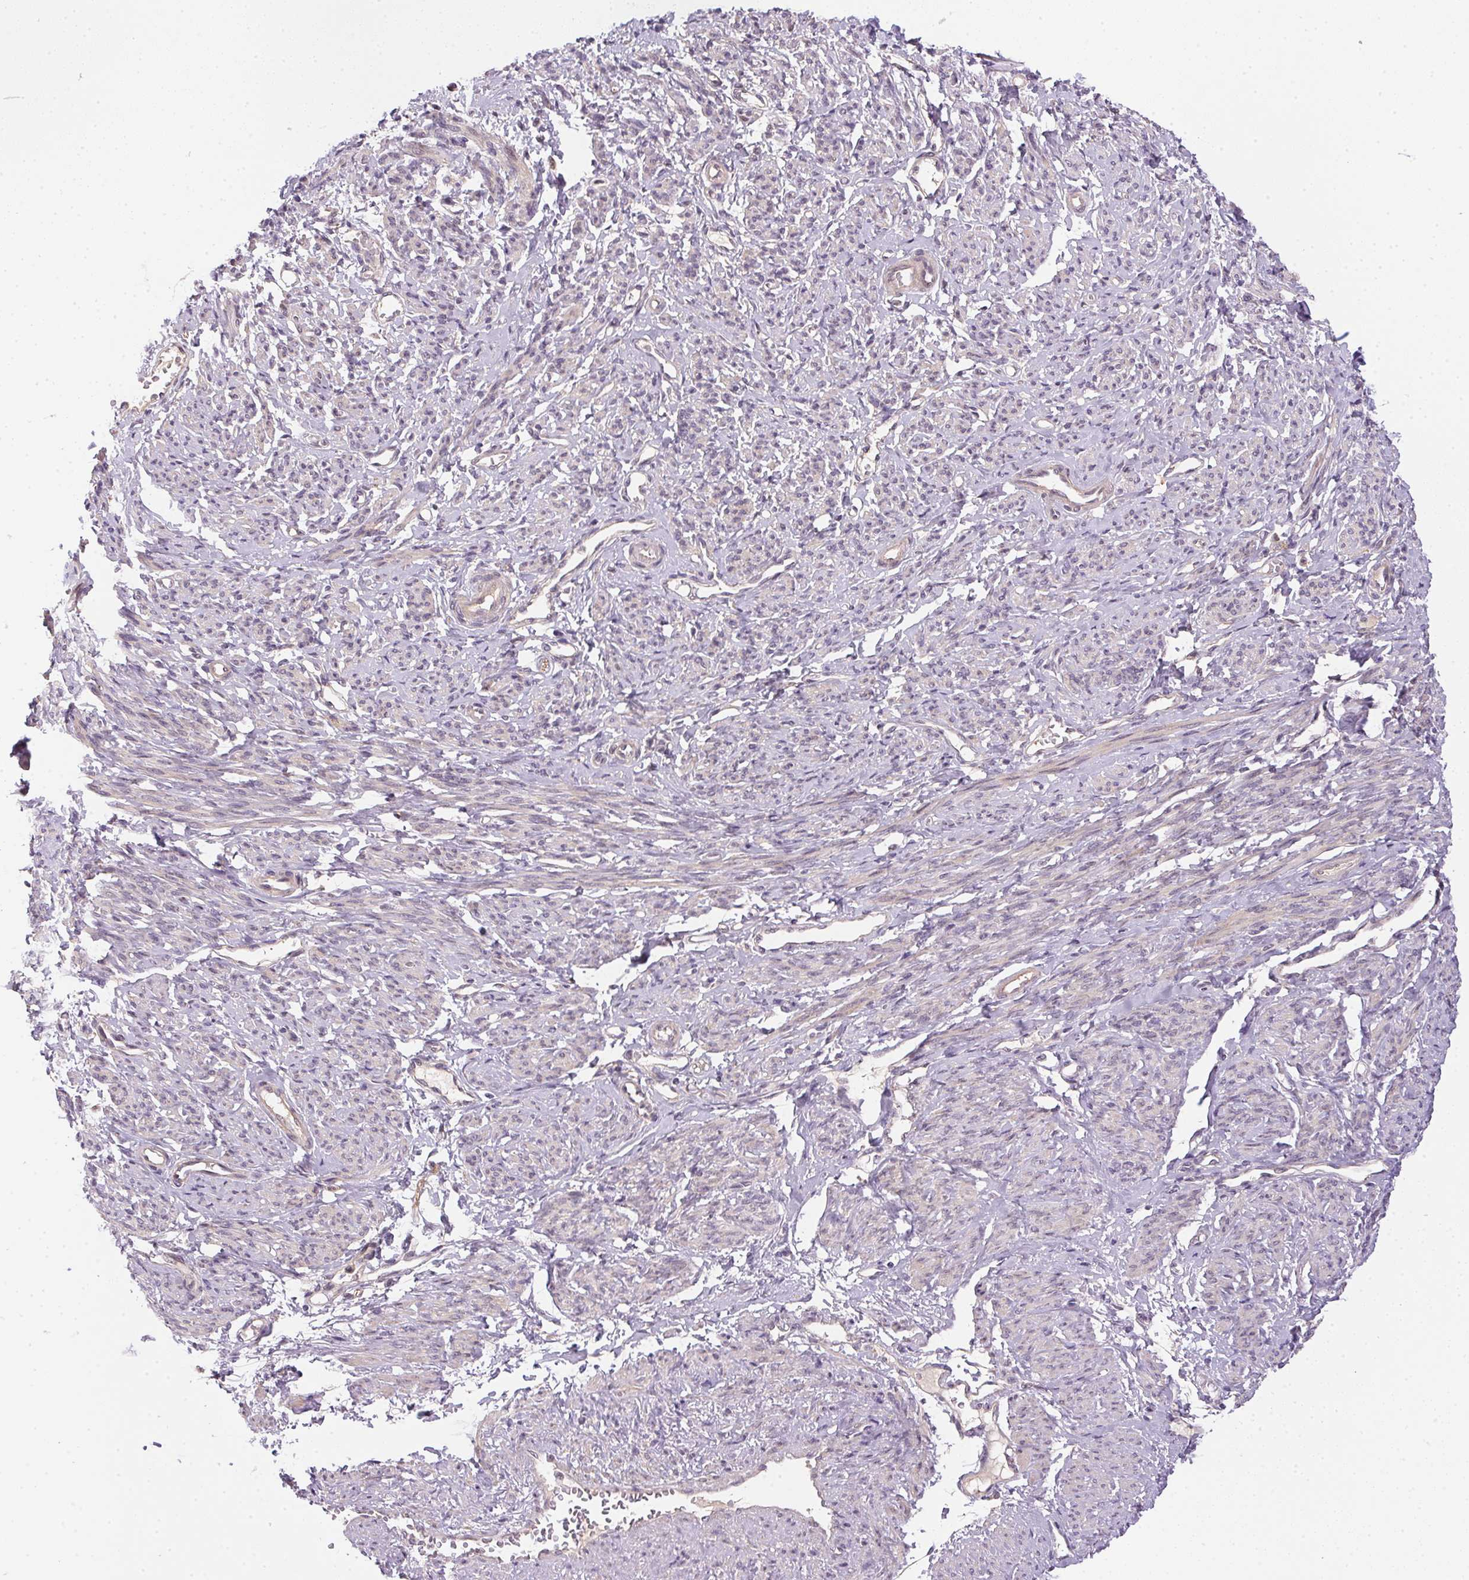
{"staining": {"intensity": "weak", "quantity": "25%-75%", "location": "cytoplasmic/membranous,nuclear"}, "tissue": "smooth muscle", "cell_type": "Smooth muscle cells", "image_type": "normal", "snomed": [{"axis": "morphology", "description": "Normal tissue, NOS"}, {"axis": "topography", "description": "Smooth muscle"}], "caption": "Protein expression analysis of normal smooth muscle exhibits weak cytoplasmic/membranous,nuclear expression in about 25%-75% of smooth muscle cells. The protein is stained brown, and the nuclei are stained in blue (DAB (3,3'-diaminobenzidine) IHC with brightfield microscopy, high magnification).", "gene": "CFAP92", "patient": {"sex": "female", "age": 65}}